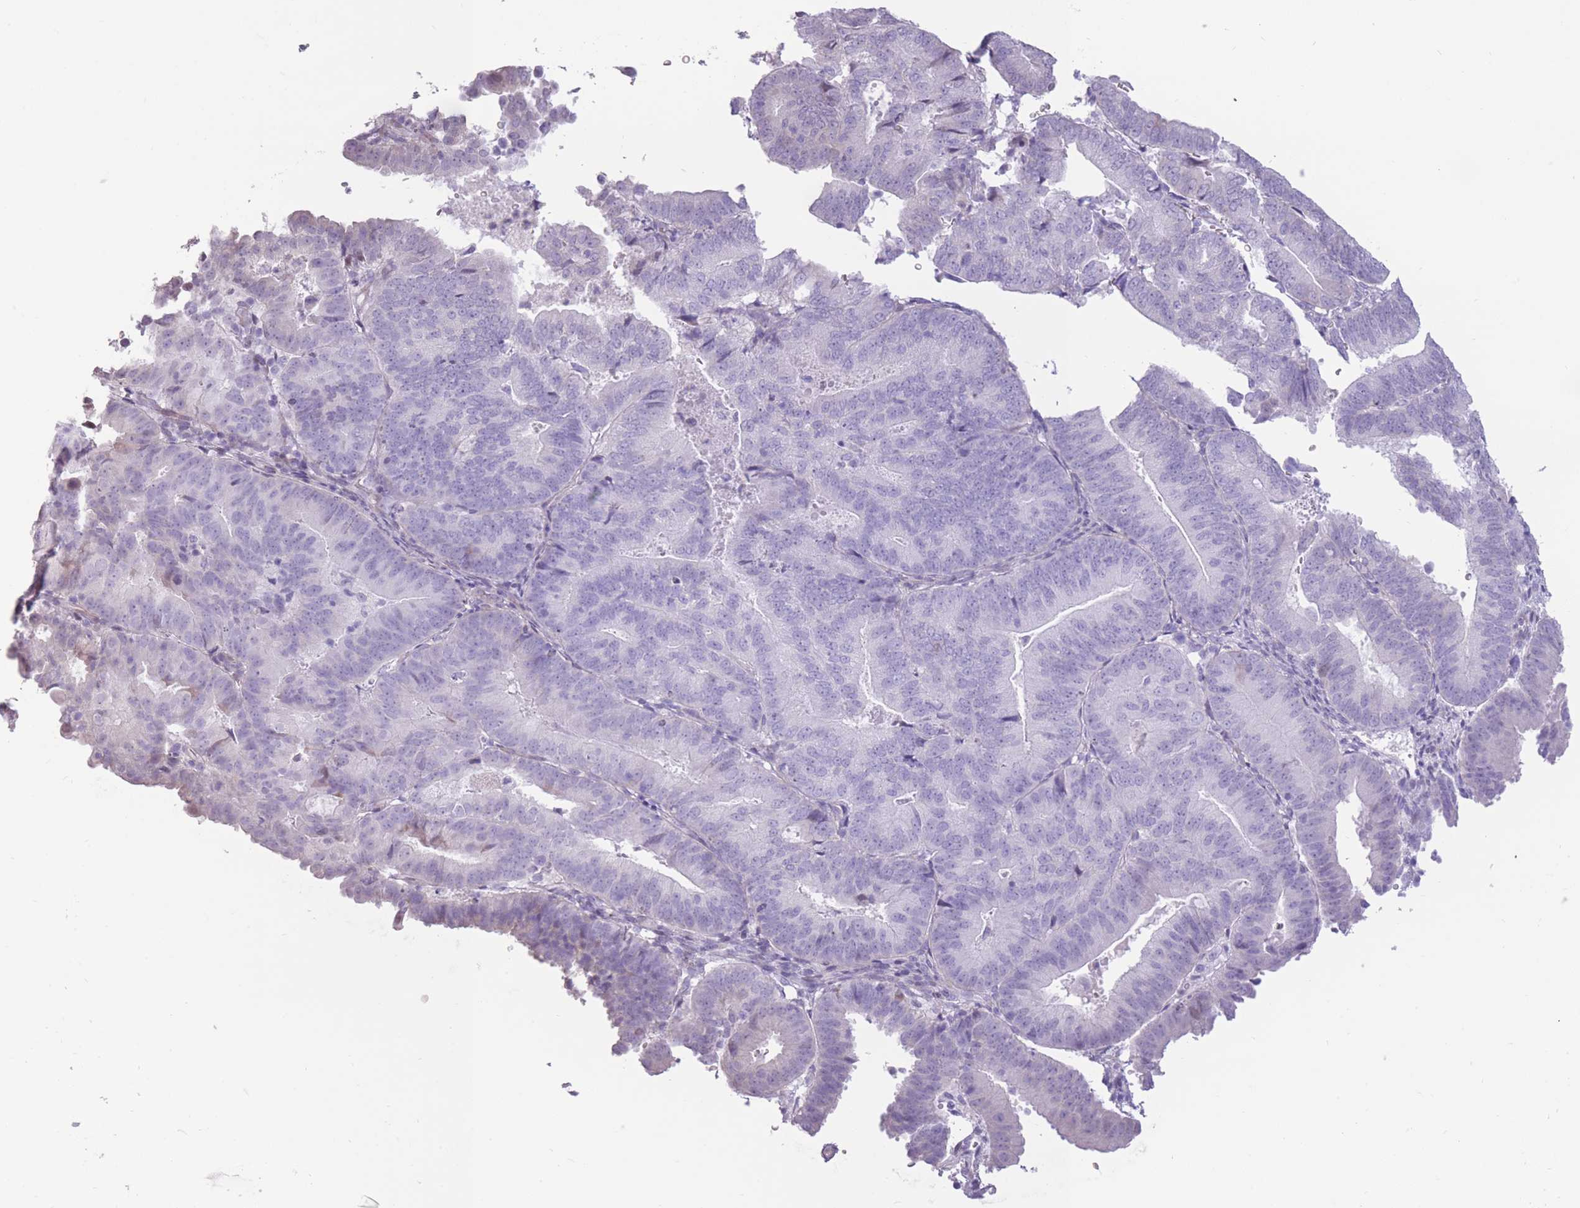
{"staining": {"intensity": "negative", "quantity": "none", "location": "none"}, "tissue": "endometrial cancer", "cell_type": "Tumor cells", "image_type": "cancer", "snomed": [{"axis": "morphology", "description": "Adenocarcinoma, NOS"}, {"axis": "topography", "description": "Endometrium"}], "caption": "A micrograph of human adenocarcinoma (endometrial) is negative for staining in tumor cells.", "gene": "WDR70", "patient": {"sex": "female", "age": 70}}